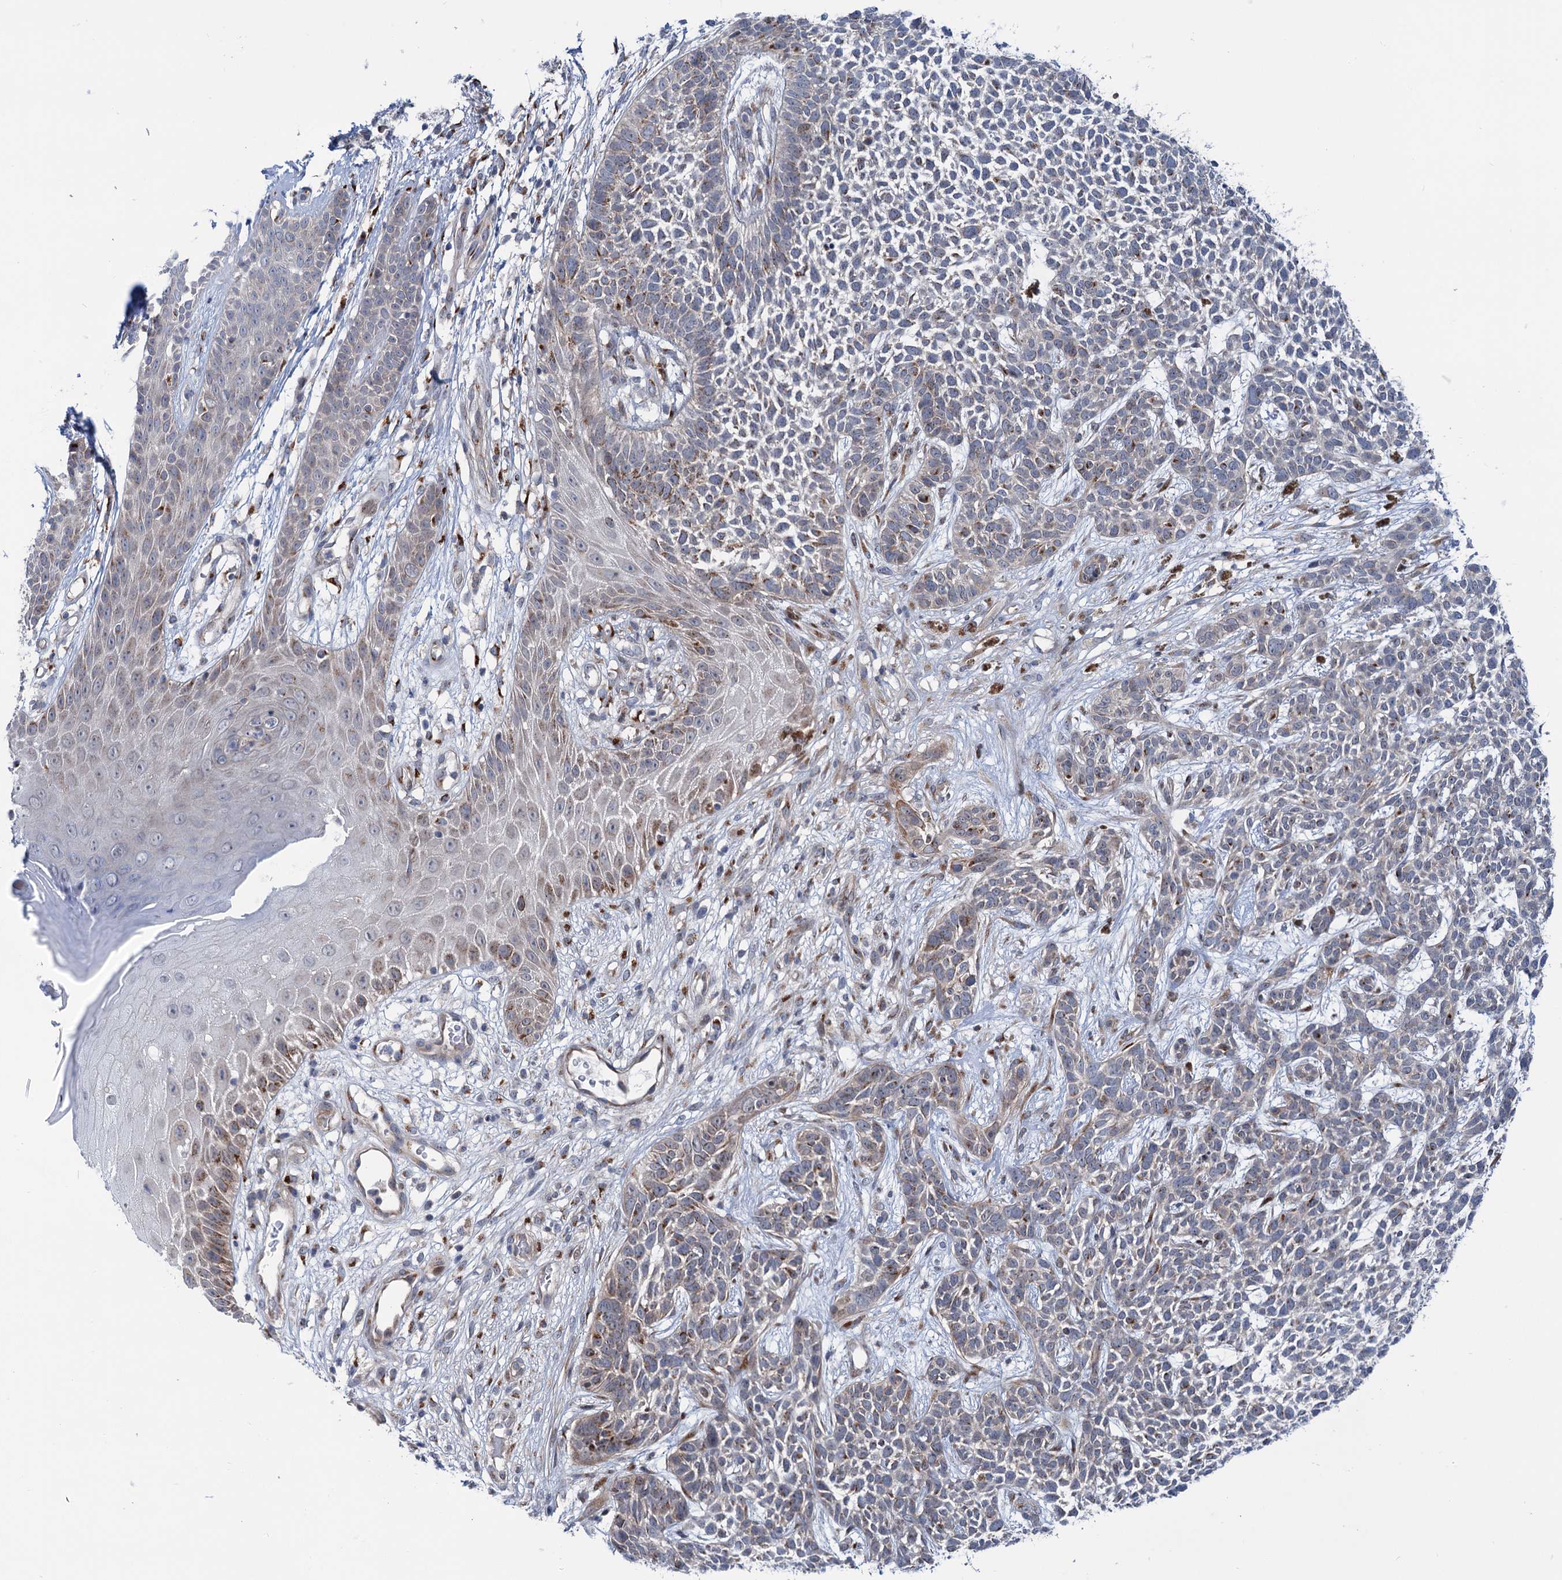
{"staining": {"intensity": "moderate", "quantity": "<25%", "location": "cytoplasmic/membranous"}, "tissue": "skin cancer", "cell_type": "Tumor cells", "image_type": "cancer", "snomed": [{"axis": "morphology", "description": "Basal cell carcinoma"}, {"axis": "topography", "description": "Skin"}], "caption": "Immunohistochemistry (IHC) micrograph of human skin cancer stained for a protein (brown), which demonstrates low levels of moderate cytoplasmic/membranous staining in approximately <25% of tumor cells.", "gene": "ELP4", "patient": {"sex": "female", "age": 84}}